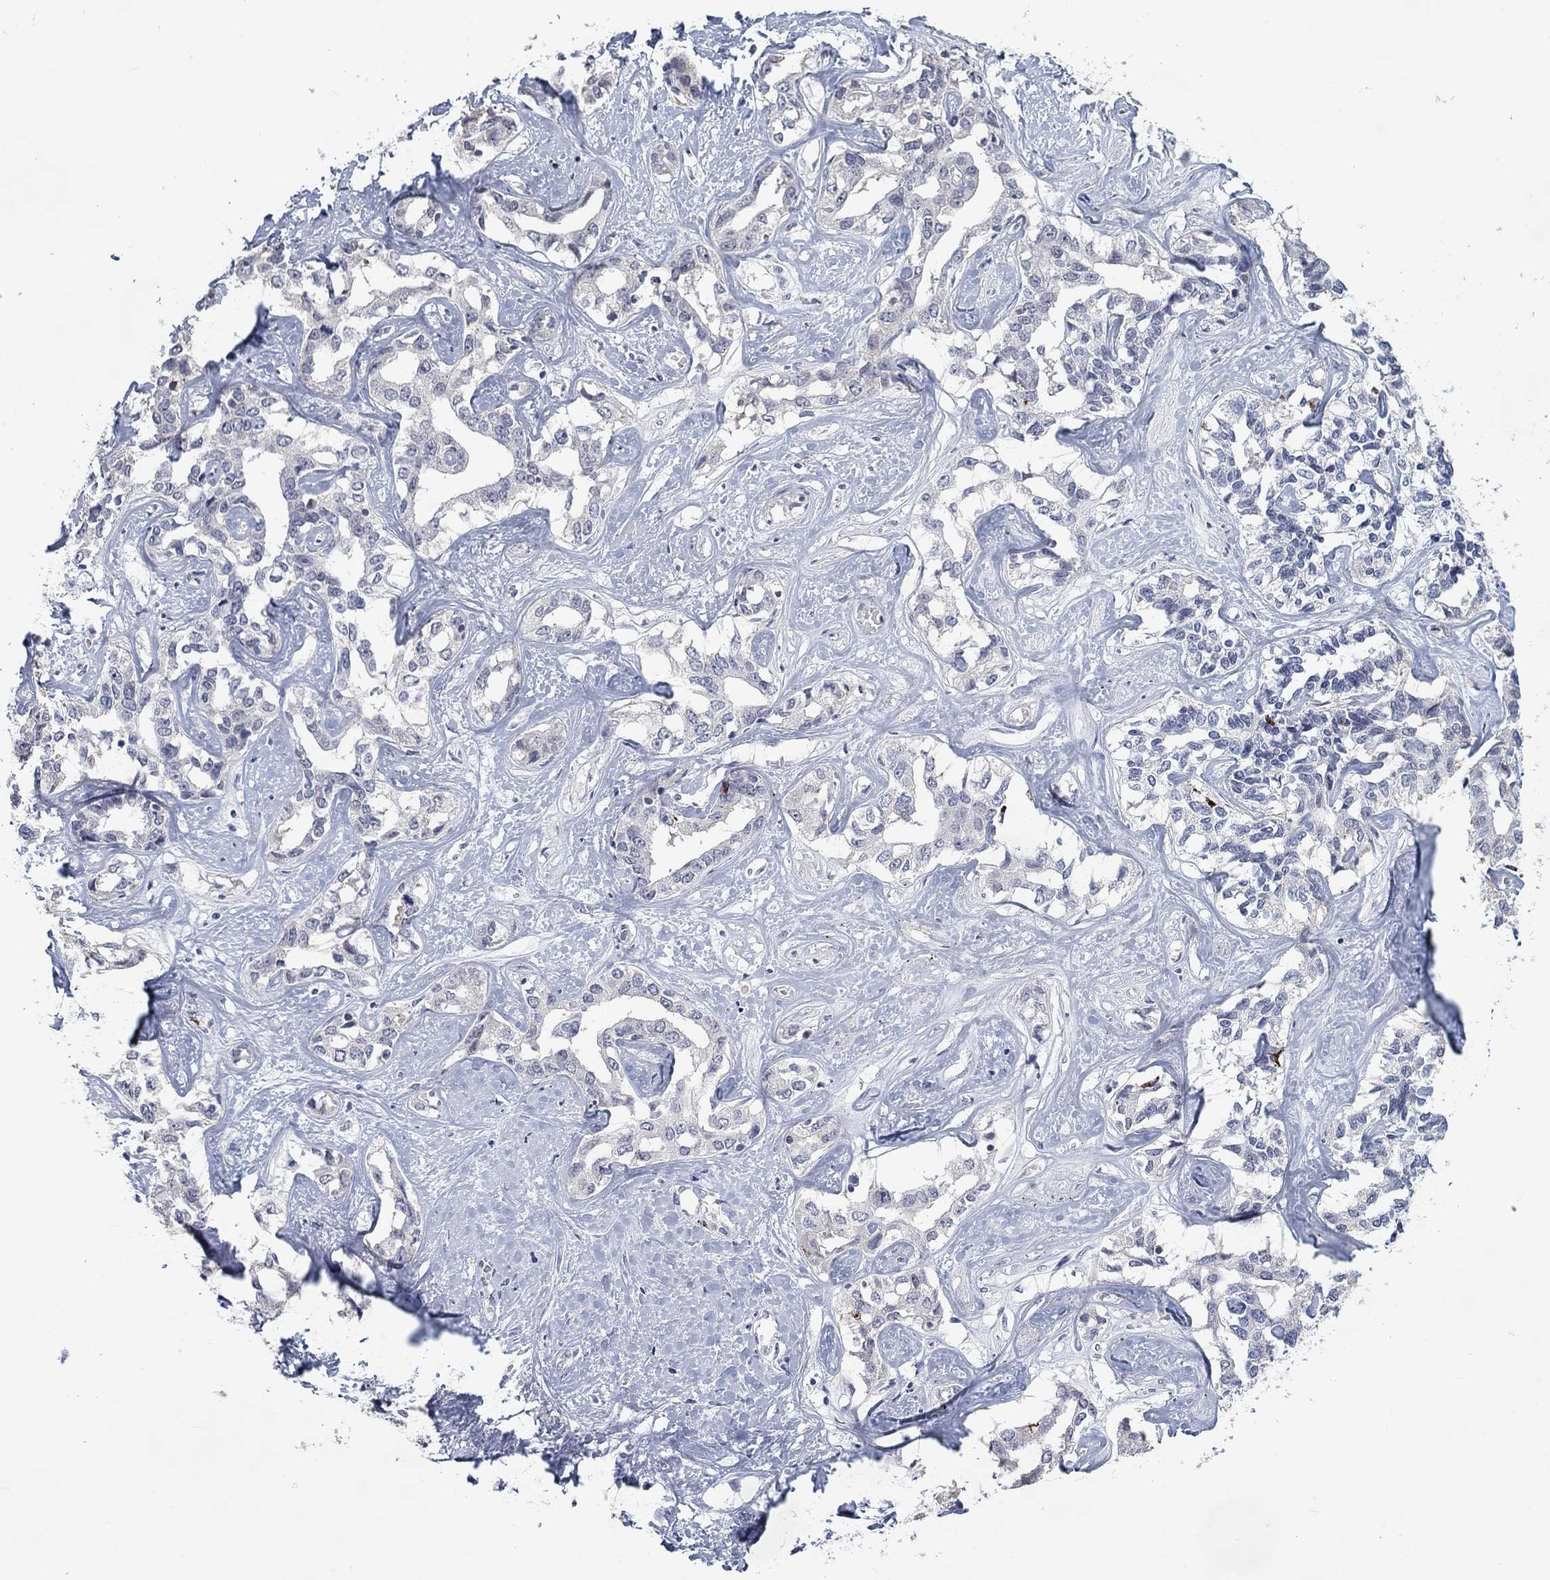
{"staining": {"intensity": "negative", "quantity": "none", "location": "none"}, "tissue": "liver cancer", "cell_type": "Tumor cells", "image_type": "cancer", "snomed": [{"axis": "morphology", "description": "Cholangiocarcinoma"}, {"axis": "topography", "description": "Liver"}], "caption": "IHC image of neoplastic tissue: human liver cholangiocarcinoma stained with DAB (3,3'-diaminobenzidine) demonstrates no significant protein expression in tumor cells. The staining was performed using DAB (3,3'-diaminobenzidine) to visualize the protein expression in brown, while the nuclei were stained in blue with hematoxylin (Magnification: 20x).", "gene": "MTSS2", "patient": {"sex": "male", "age": 59}}